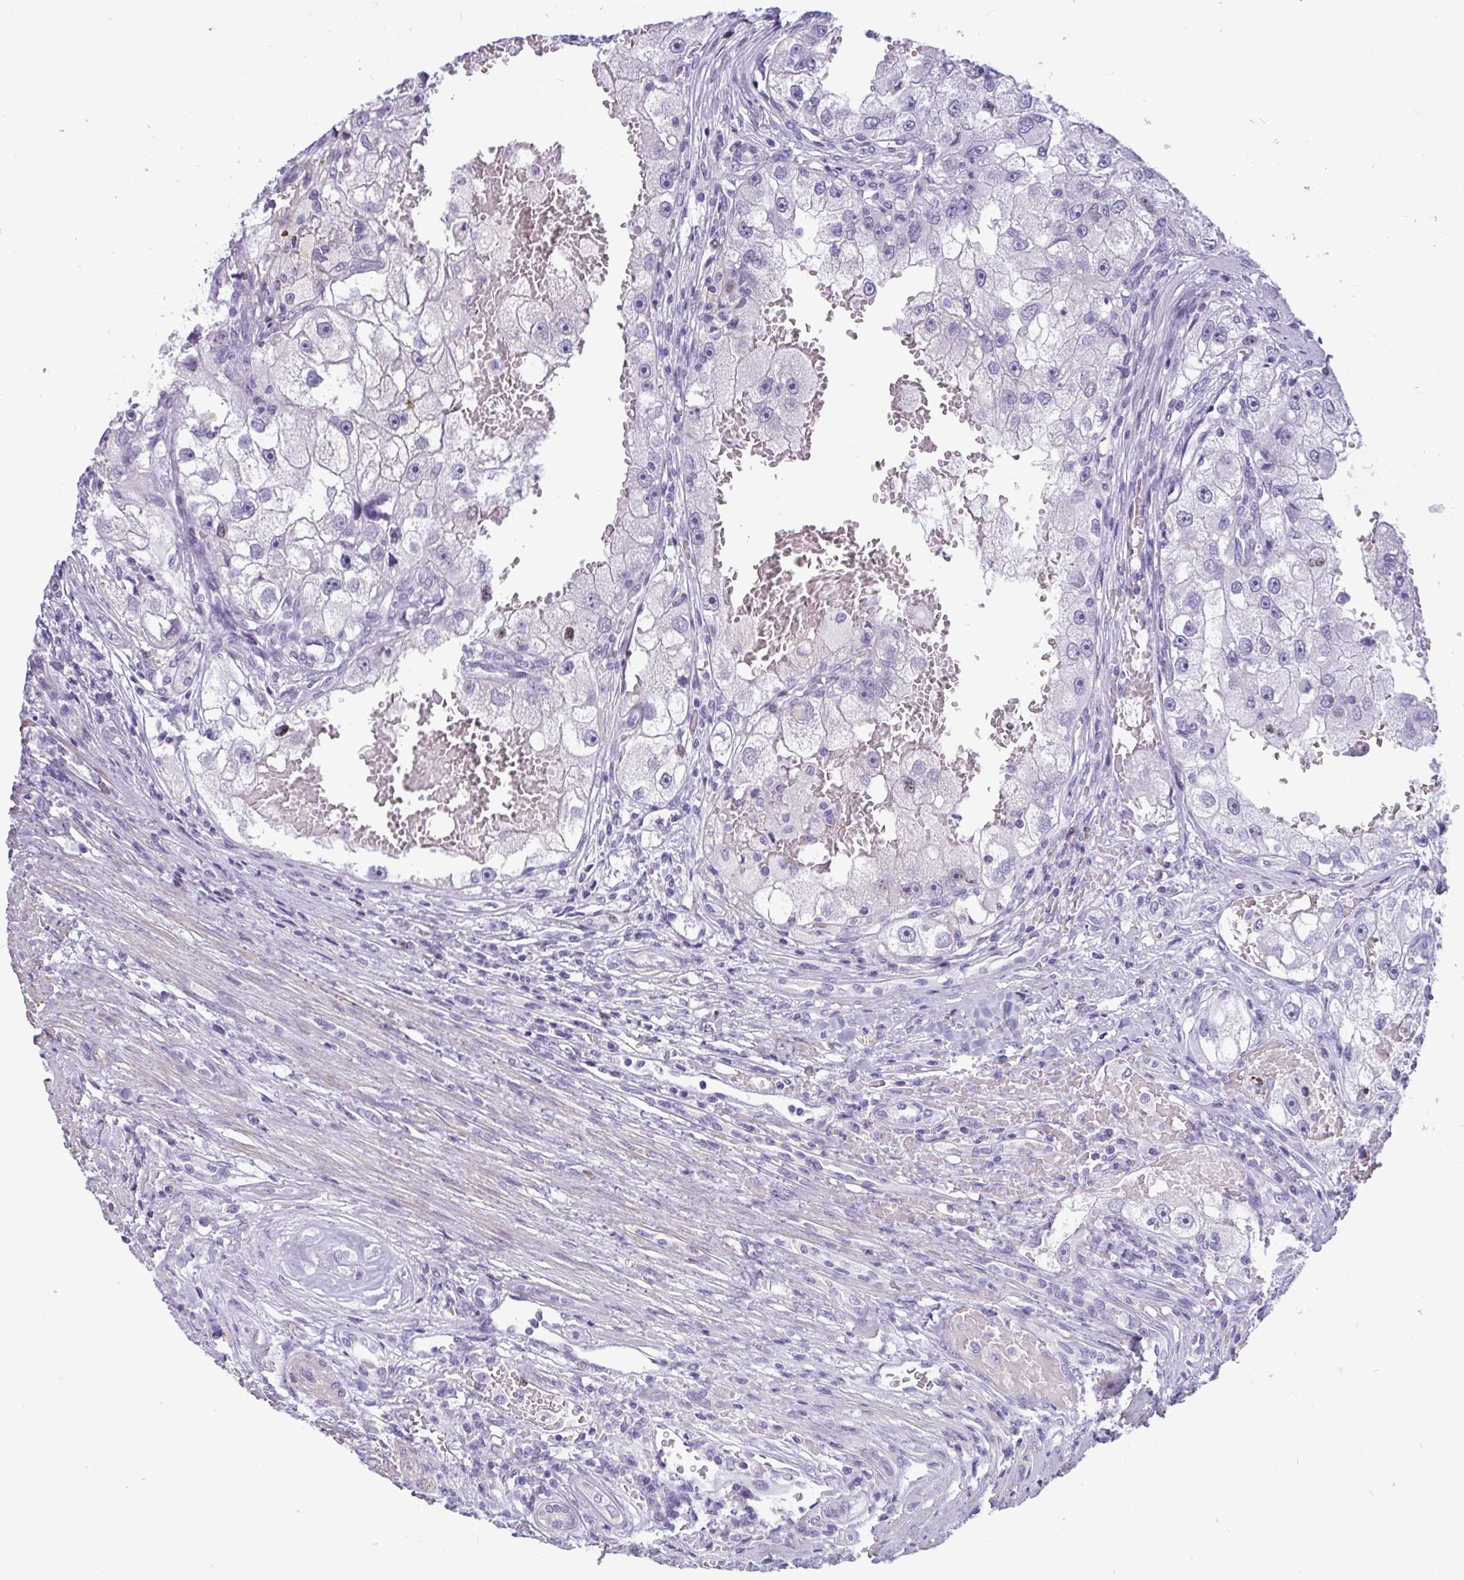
{"staining": {"intensity": "negative", "quantity": "none", "location": "none"}, "tissue": "renal cancer", "cell_type": "Tumor cells", "image_type": "cancer", "snomed": [{"axis": "morphology", "description": "Adenocarcinoma, NOS"}, {"axis": "topography", "description": "Kidney"}], "caption": "This is a photomicrograph of IHC staining of renal cancer, which shows no positivity in tumor cells.", "gene": "SUZ12", "patient": {"sex": "male", "age": 63}}